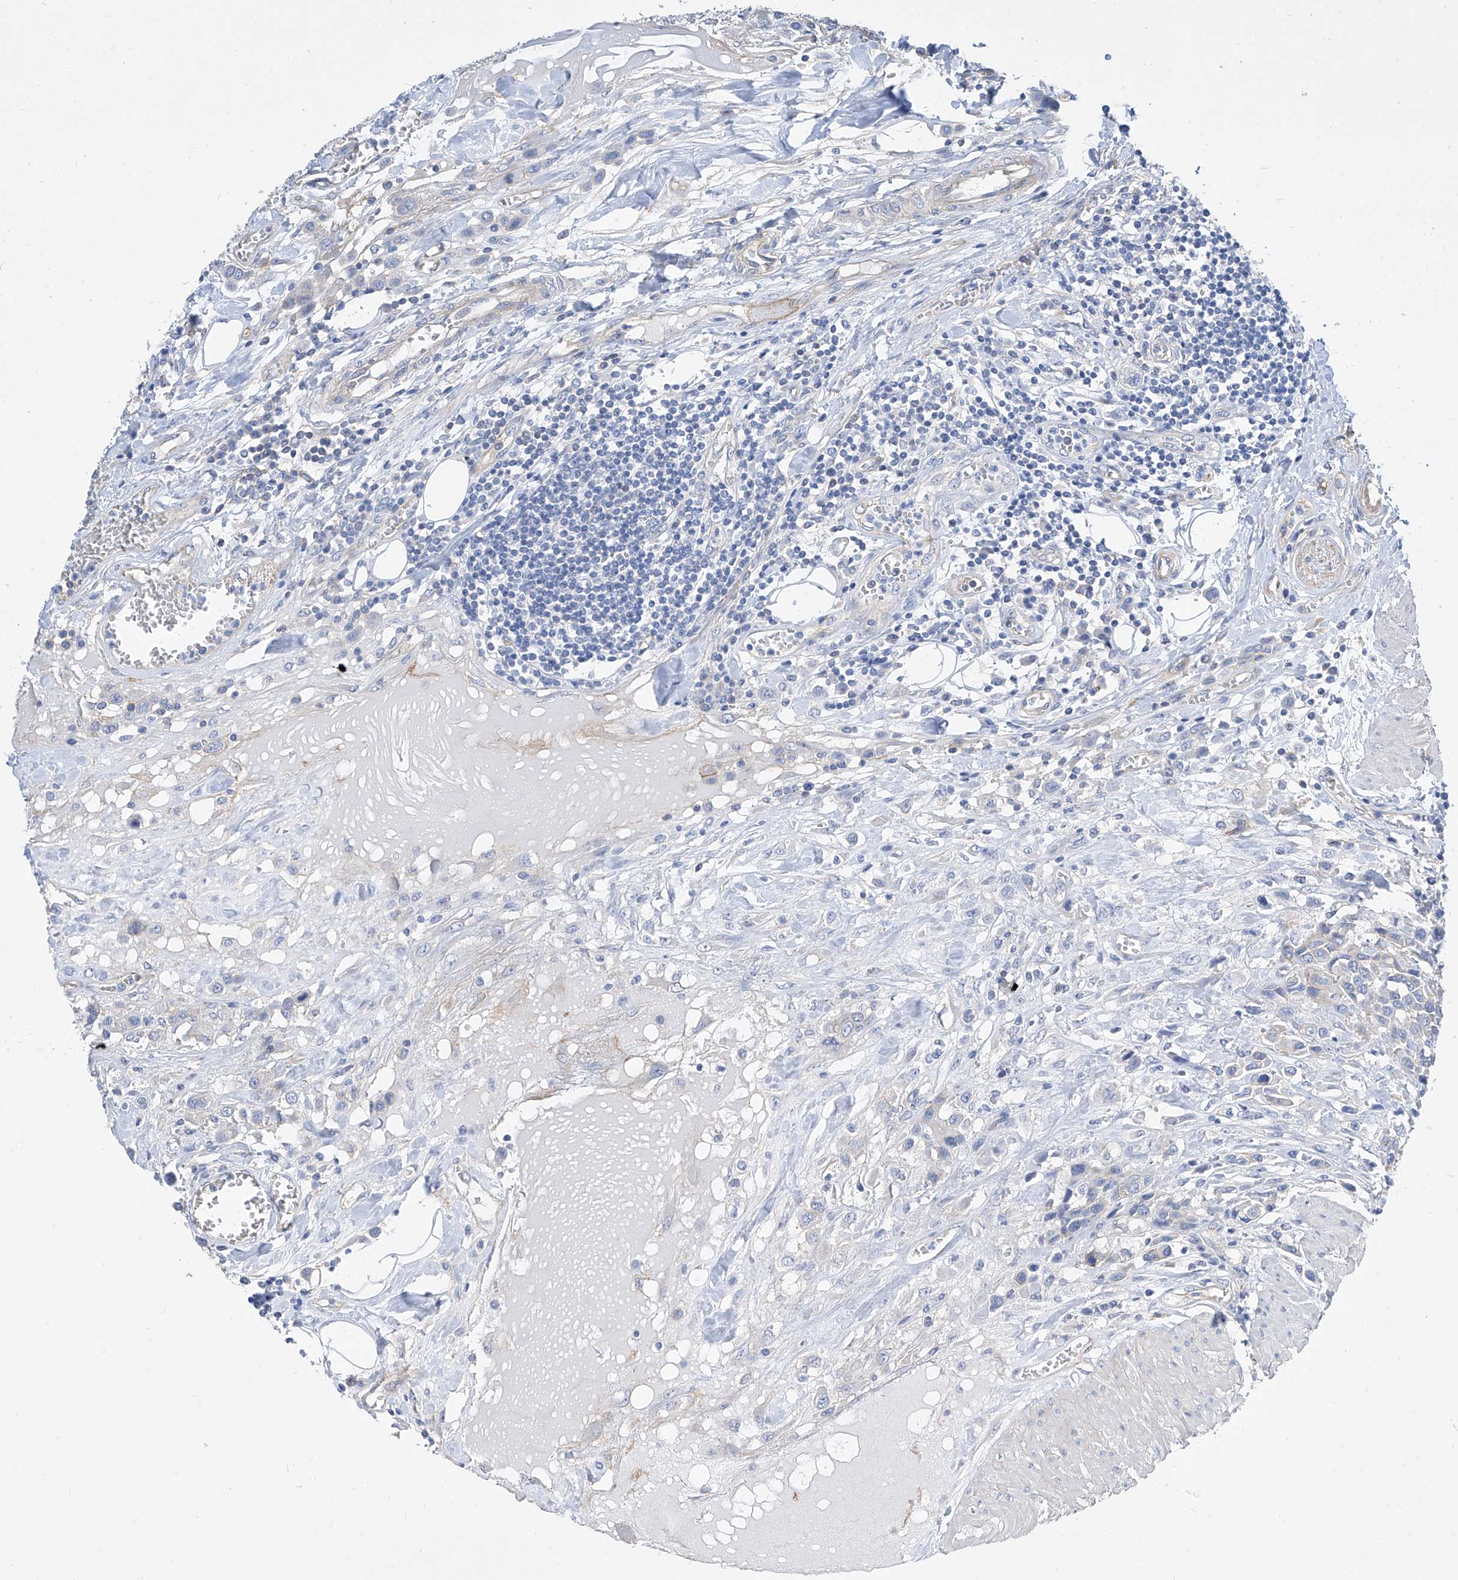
{"staining": {"intensity": "negative", "quantity": "none", "location": "none"}, "tissue": "urothelial cancer", "cell_type": "Tumor cells", "image_type": "cancer", "snomed": [{"axis": "morphology", "description": "Urothelial carcinoma, High grade"}, {"axis": "topography", "description": "Urinary bladder"}], "caption": "IHC photomicrograph of neoplastic tissue: urothelial cancer stained with DAB displays no significant protein staining in tumor cells.", "gene": "SCGB2A1", "patient": {"sex": "male", "age": 50}}